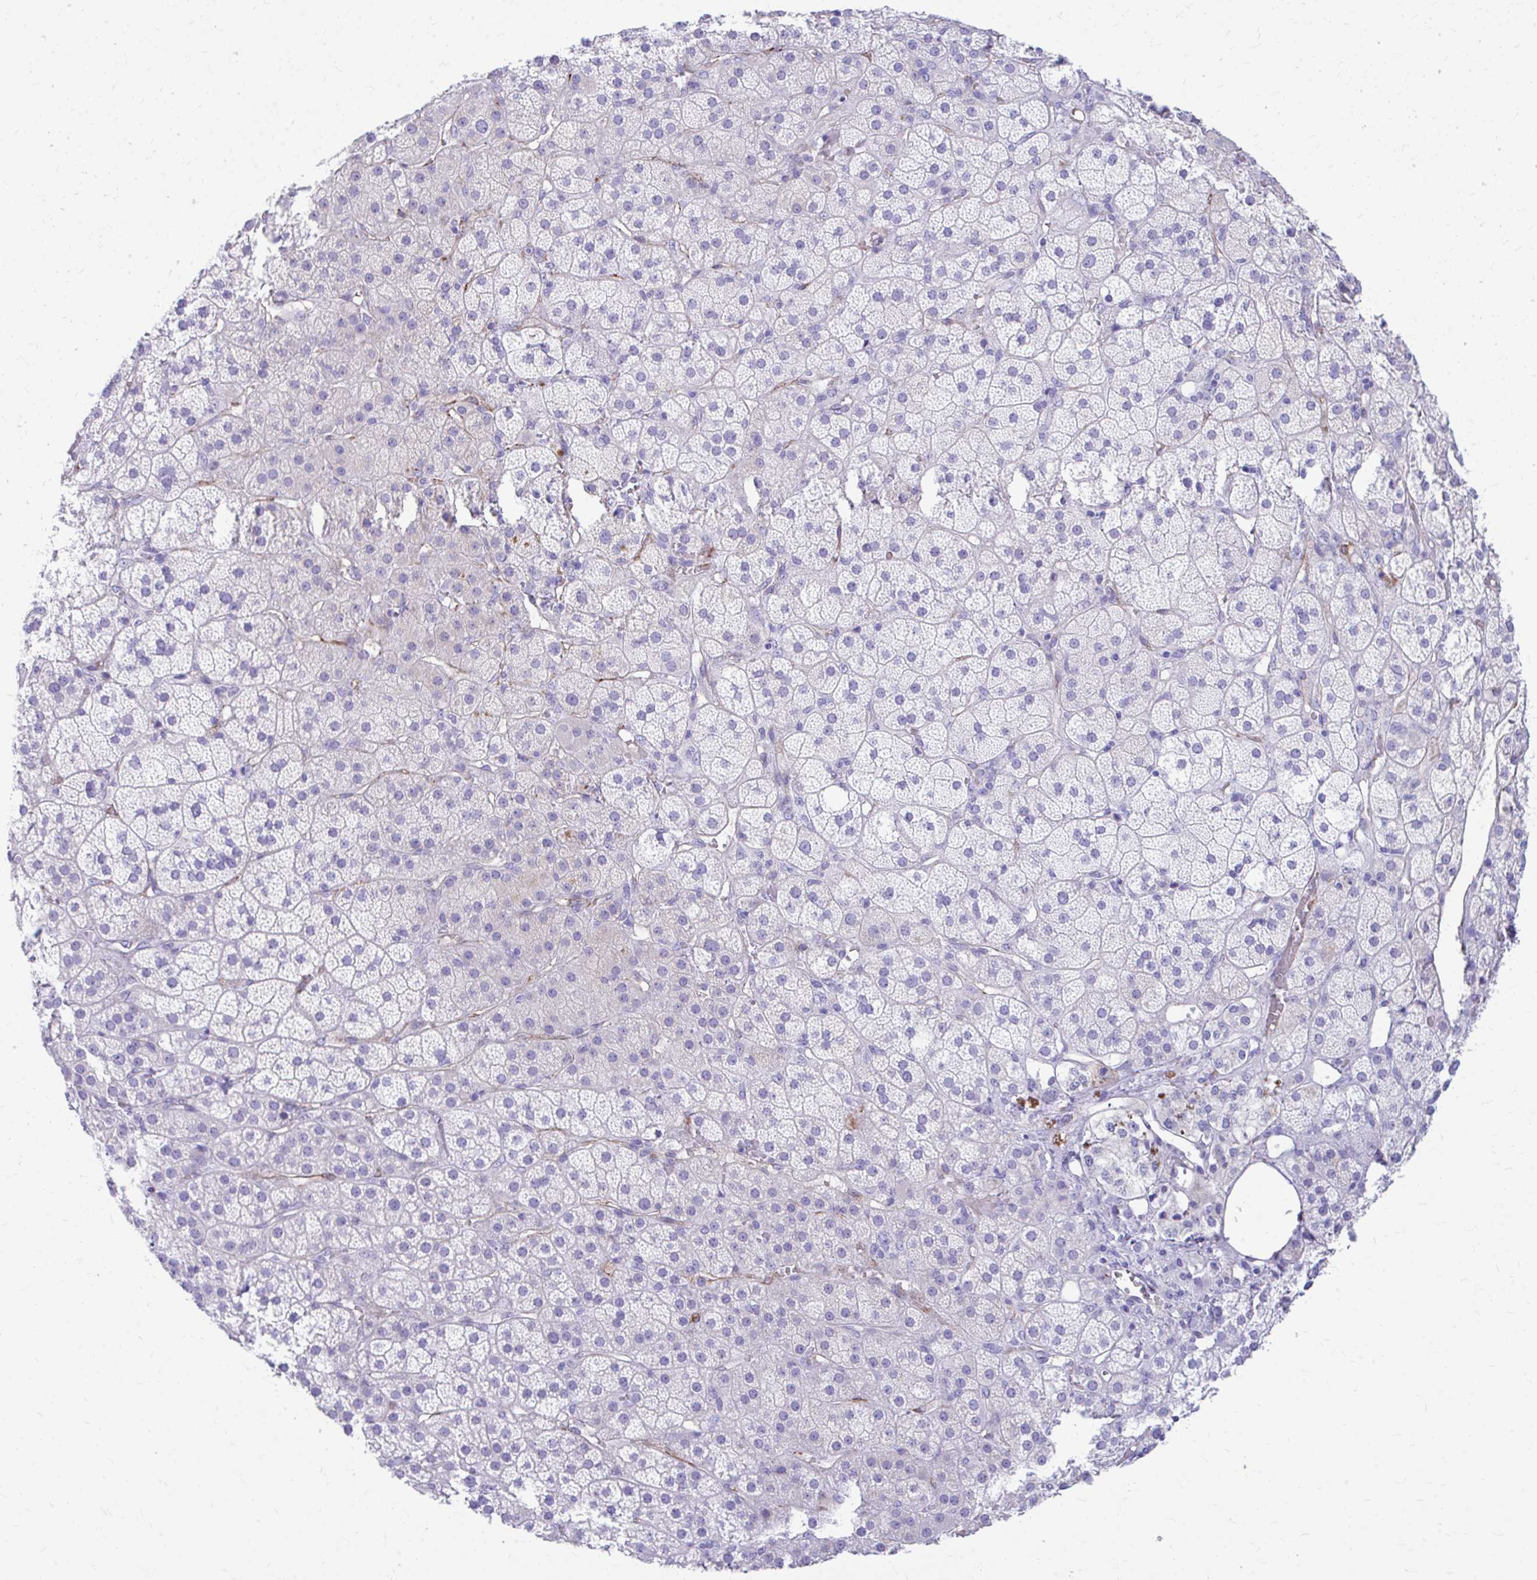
{"staining": {"intensity": "negative", "quantity": "none", "location": "none"}, "tissue": "adrenal gland", "cell_type": "Glandular cells", "image_type": "normal", "snomed": [{"axis": "morphology", "description": "Normal tissue, NOS"}, {"axis": "topography", "description": "Adrenal gland"}], "caption": "DAB immunohistochemical staining of normal human adrenal gland reveals no significant positivity in glandular cells.", "gene": "ENSG00000285953", "patient": {"sex": "male", "age": 57}}